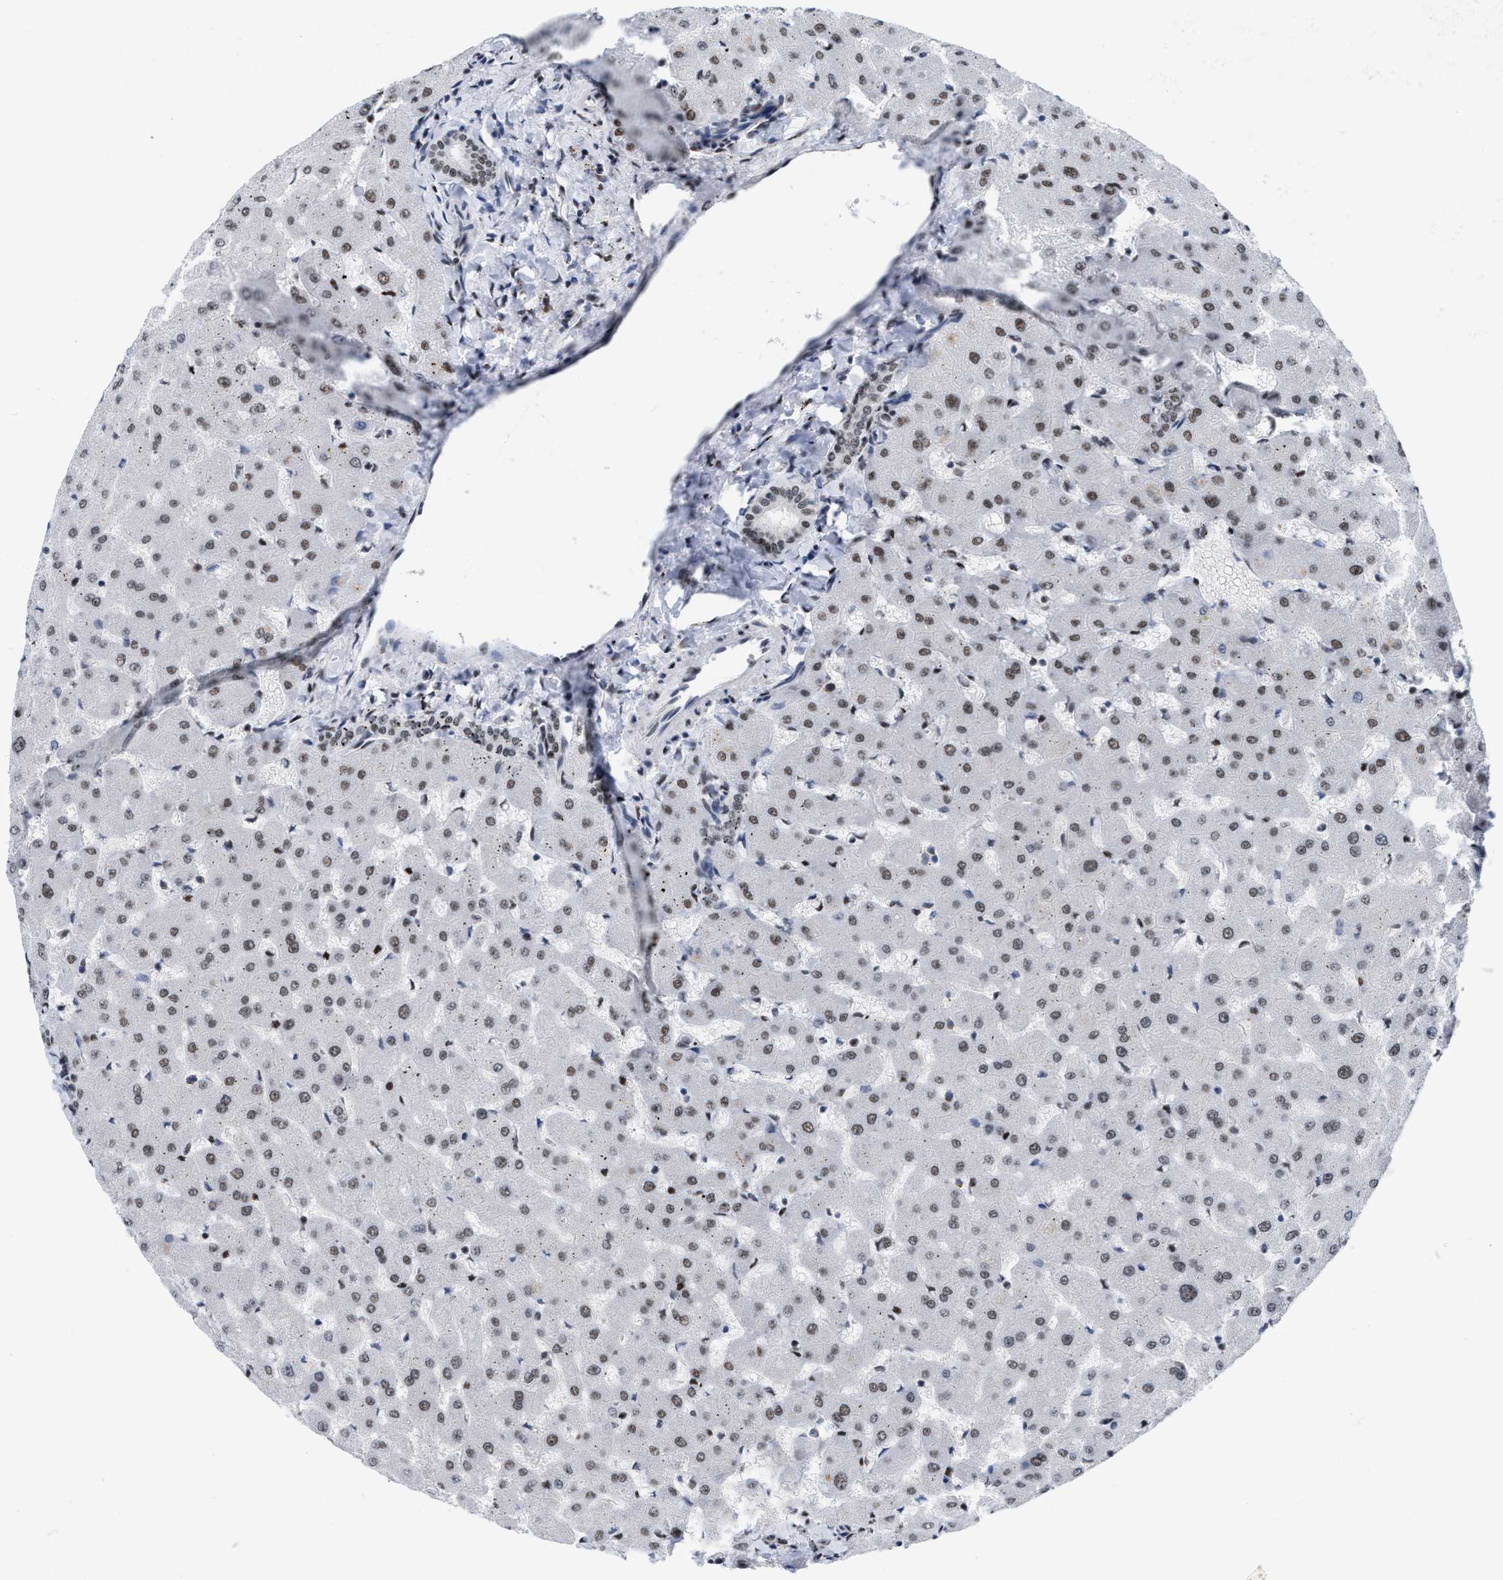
{"staining": {"intensity": "weak", "quantity": "25%-75%", "location": "nuclear"}, "tissue": "liver", "cell_type": "Cholangiocytes", "image_type": "normal", "snomed": [{"axis": "morphology", "description": "Normal tissue, NOS"}, {"axis": "topography", "description": "Liver"}], "caption": "Weak nuclear protein positivity is present in about 25%-75% of cholangiocytes in liver.", "gene": "MIER1", "patient": {"sex": "female", "age": 63}}